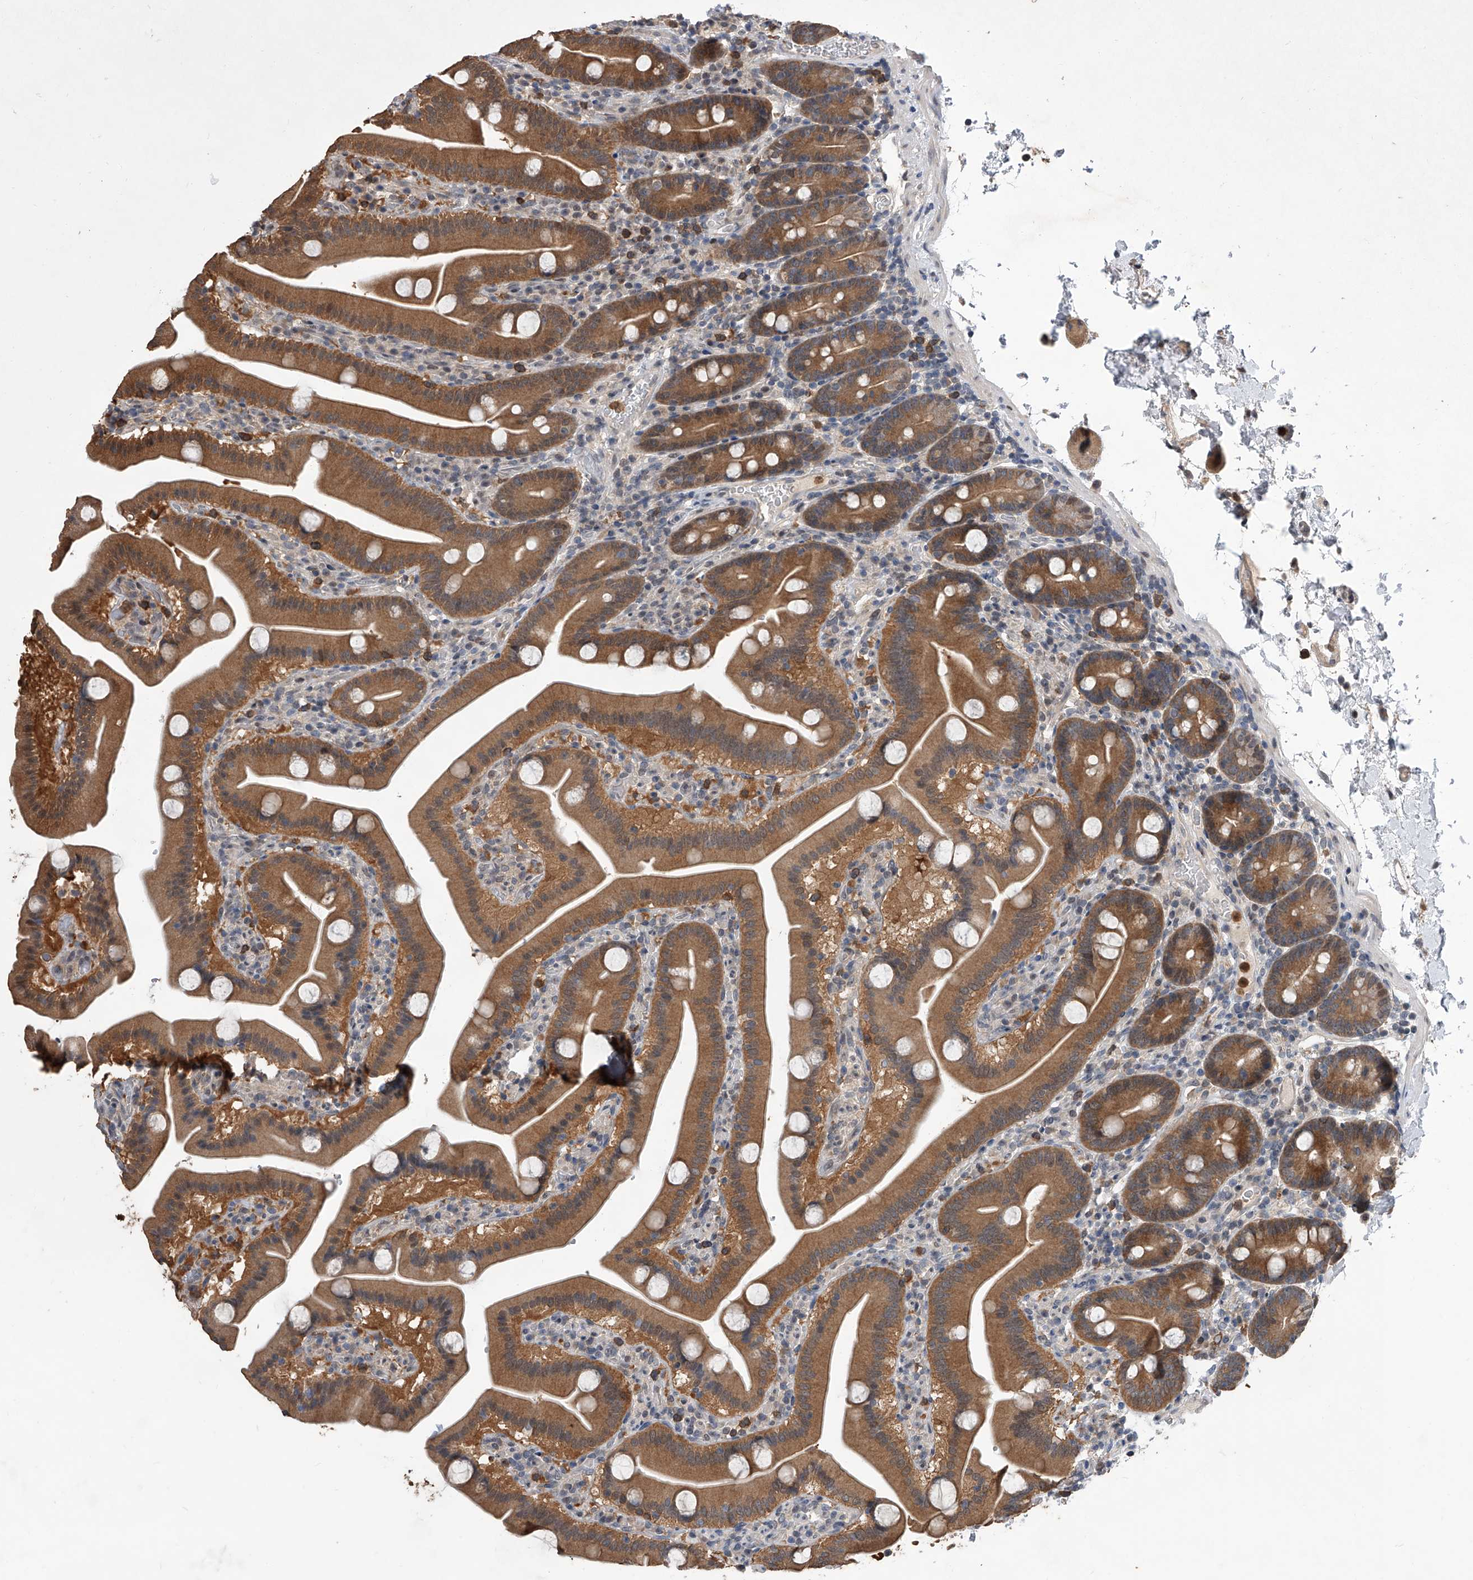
{"staining": {"intensity": "moderate", "quantity": ">75%", "location": "cytoplasmic/membranous"}, "tissue": "duodenum", "cell_type": "Glandular cells", "image_type": "normal", "snomed": [{"axis": "morphology", "description": "Normal tissue, NOS"}, {"axis": "topography", "description": "Duodenum"}], "caption": "Immunohistochemistry (IHC) histopathology image of benign human duodenum stained for a protein (brown), which shows medium levels of moderate cytoplasmic/membranous staining in approximately >75% of glandular cells.", "gene": "BHLHE23", "patient": {"sex": "male", "age": 55}}